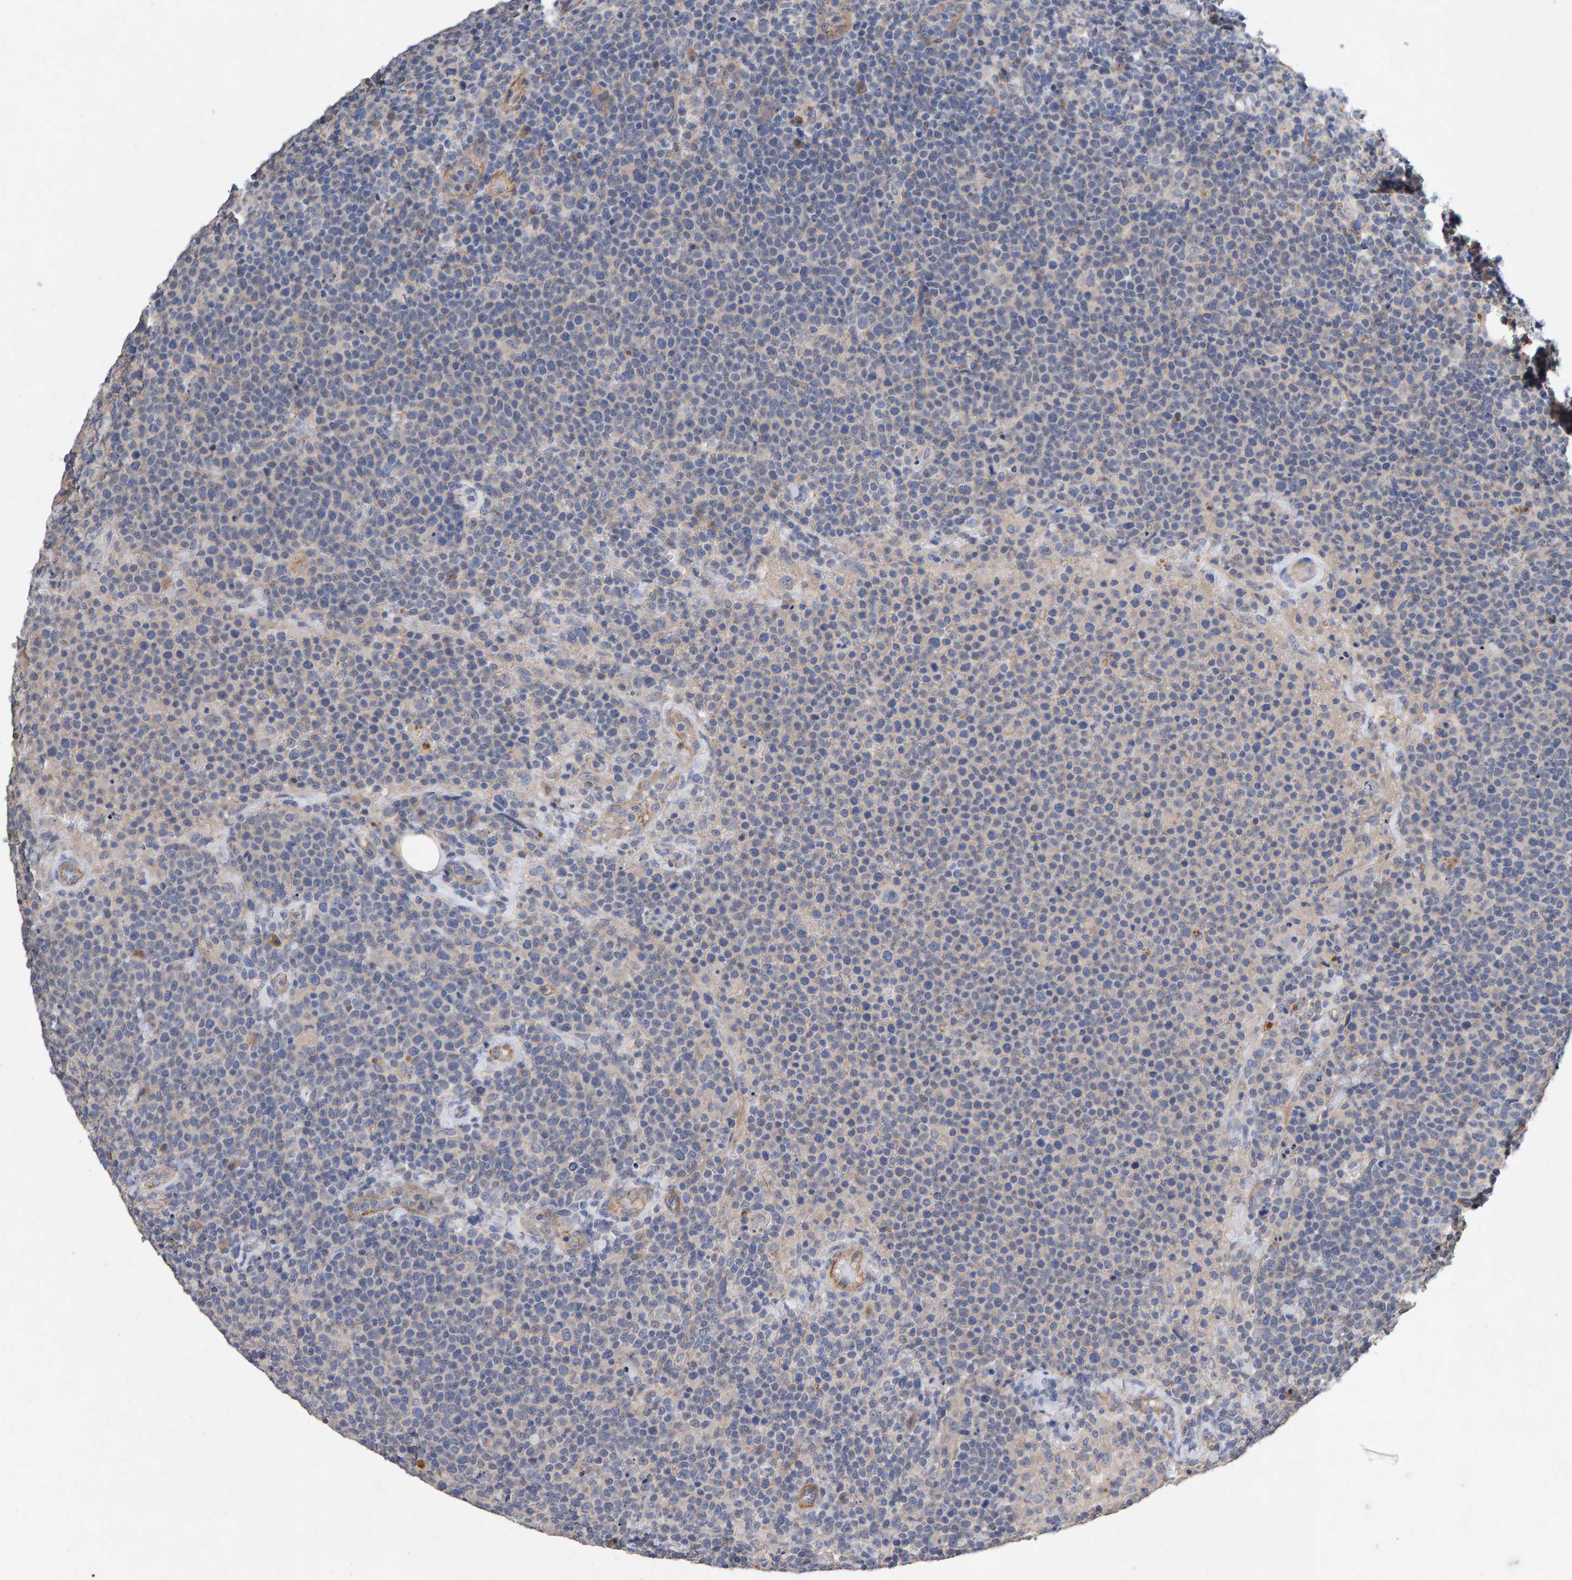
{"staining": {"intensity": "negative", "quantity": "none", "location": "none"}, "tissue": "lymphoma", "cell_type": "Tumor cells", "image_type": "cancer", "snomed": [{"axis": "morphology", "description": "Malignant lymphoma, non-Hodgkin's type, High grade"}, {"axis": "topography", "description": "Lymph node"}], "caption": "There is no significant positivity in tumor cells of malignant lymphoma, non-Hodgkin's type (high-grade).", "gene": "EFR3A", "patient": {"sex": "male", "age": 61}}